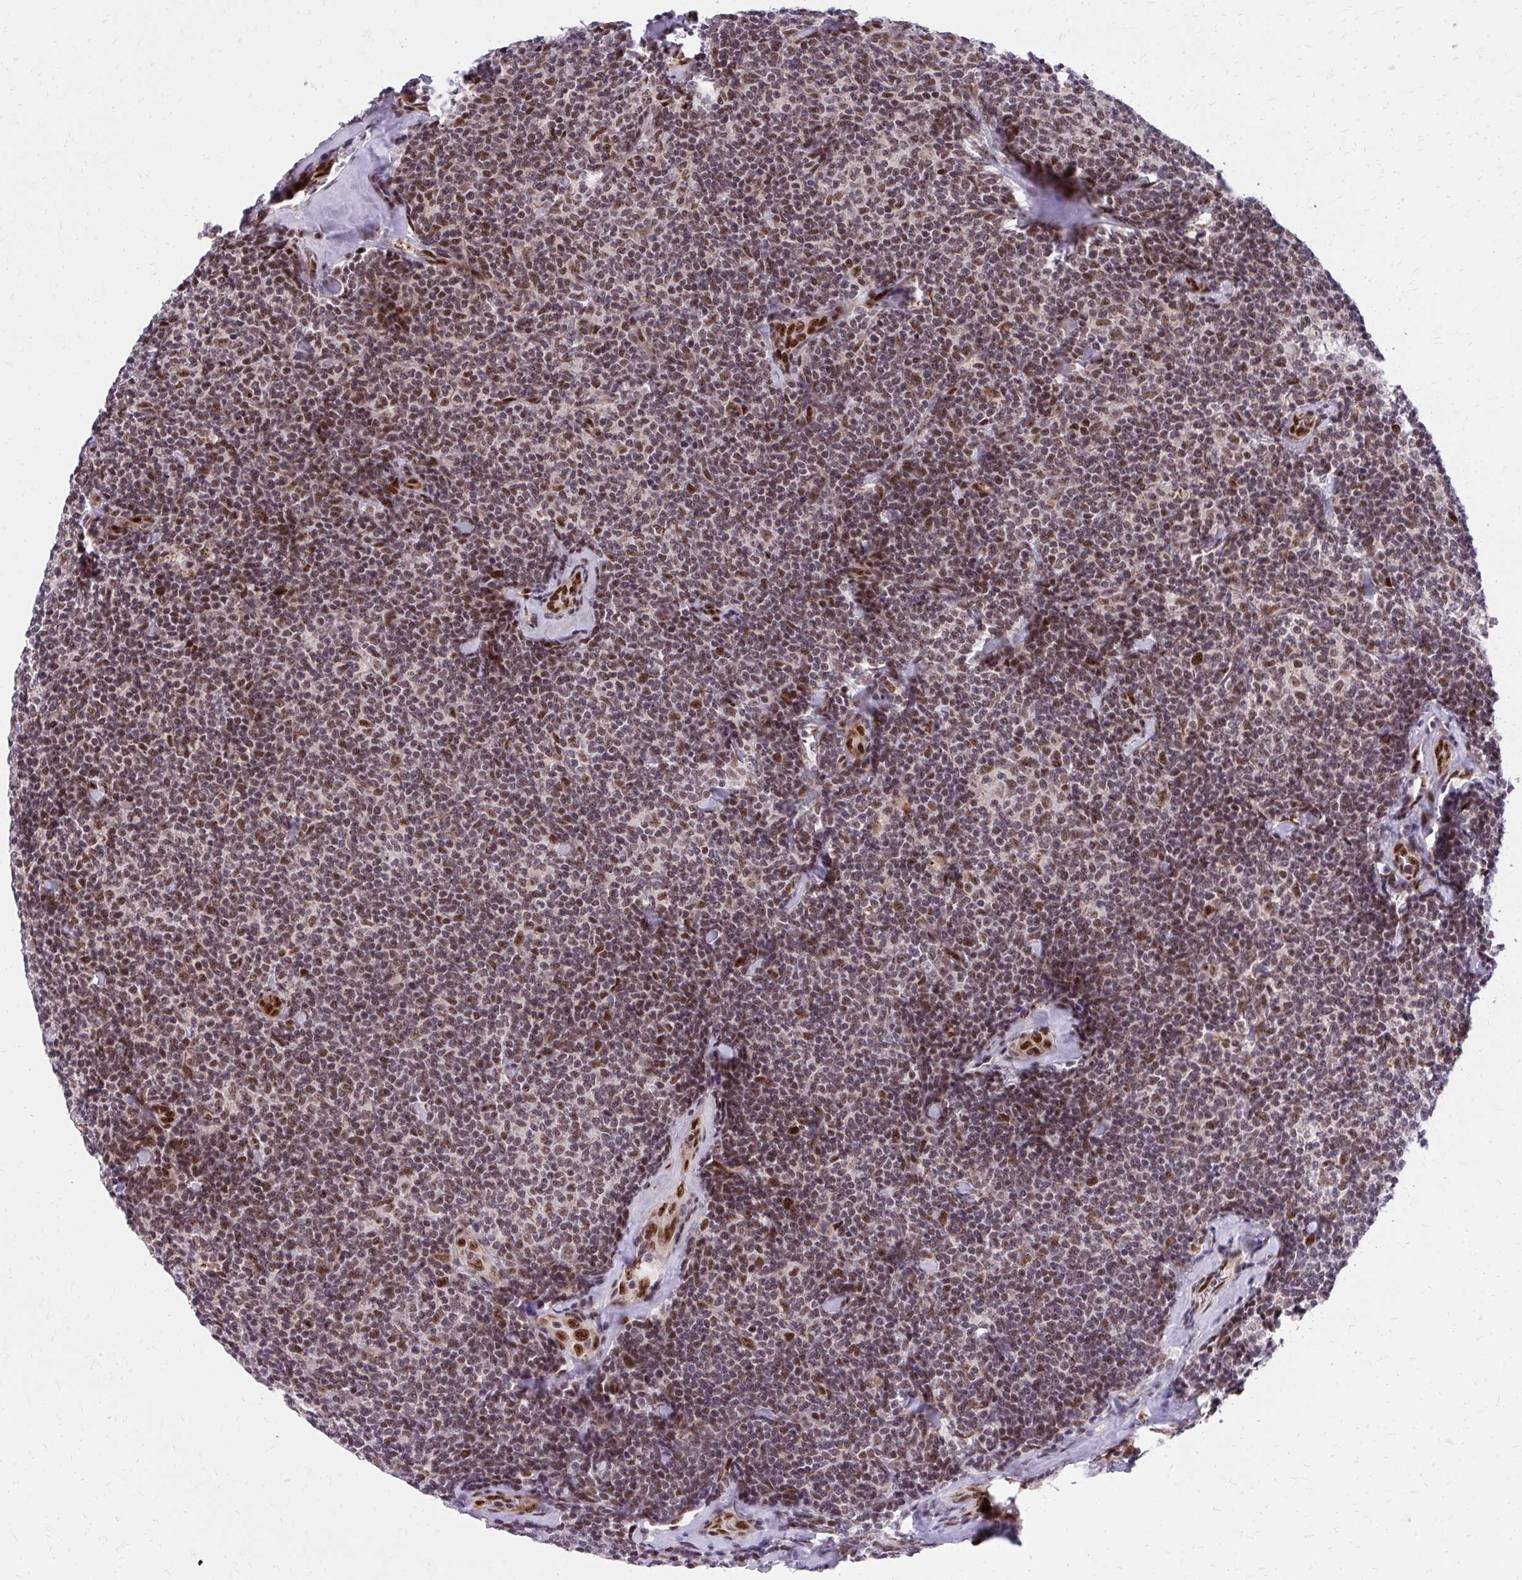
{"staining": {"intensity": "moderate", "quantity": "25%-75%", "location": "nuclear"}, "tissue": "lymphoma", "cell_type": "Tumor cells", "image_type": "cancer", "snomed": [{"axis": "morphology", "description": "Malignant lymphoma, non-Hodgkin's type, Low grade"}, {"axis": "topography", "description": "Lymph node"}], "caption": "Protein expression analysis of low-grade malignant lymphoma, non-Hodgkin's type displays moderate nuclear expression in about 25%-75% of tumor cells.", "gene": "HOXA4", "patient": {"sex": "female", "age": 56}}